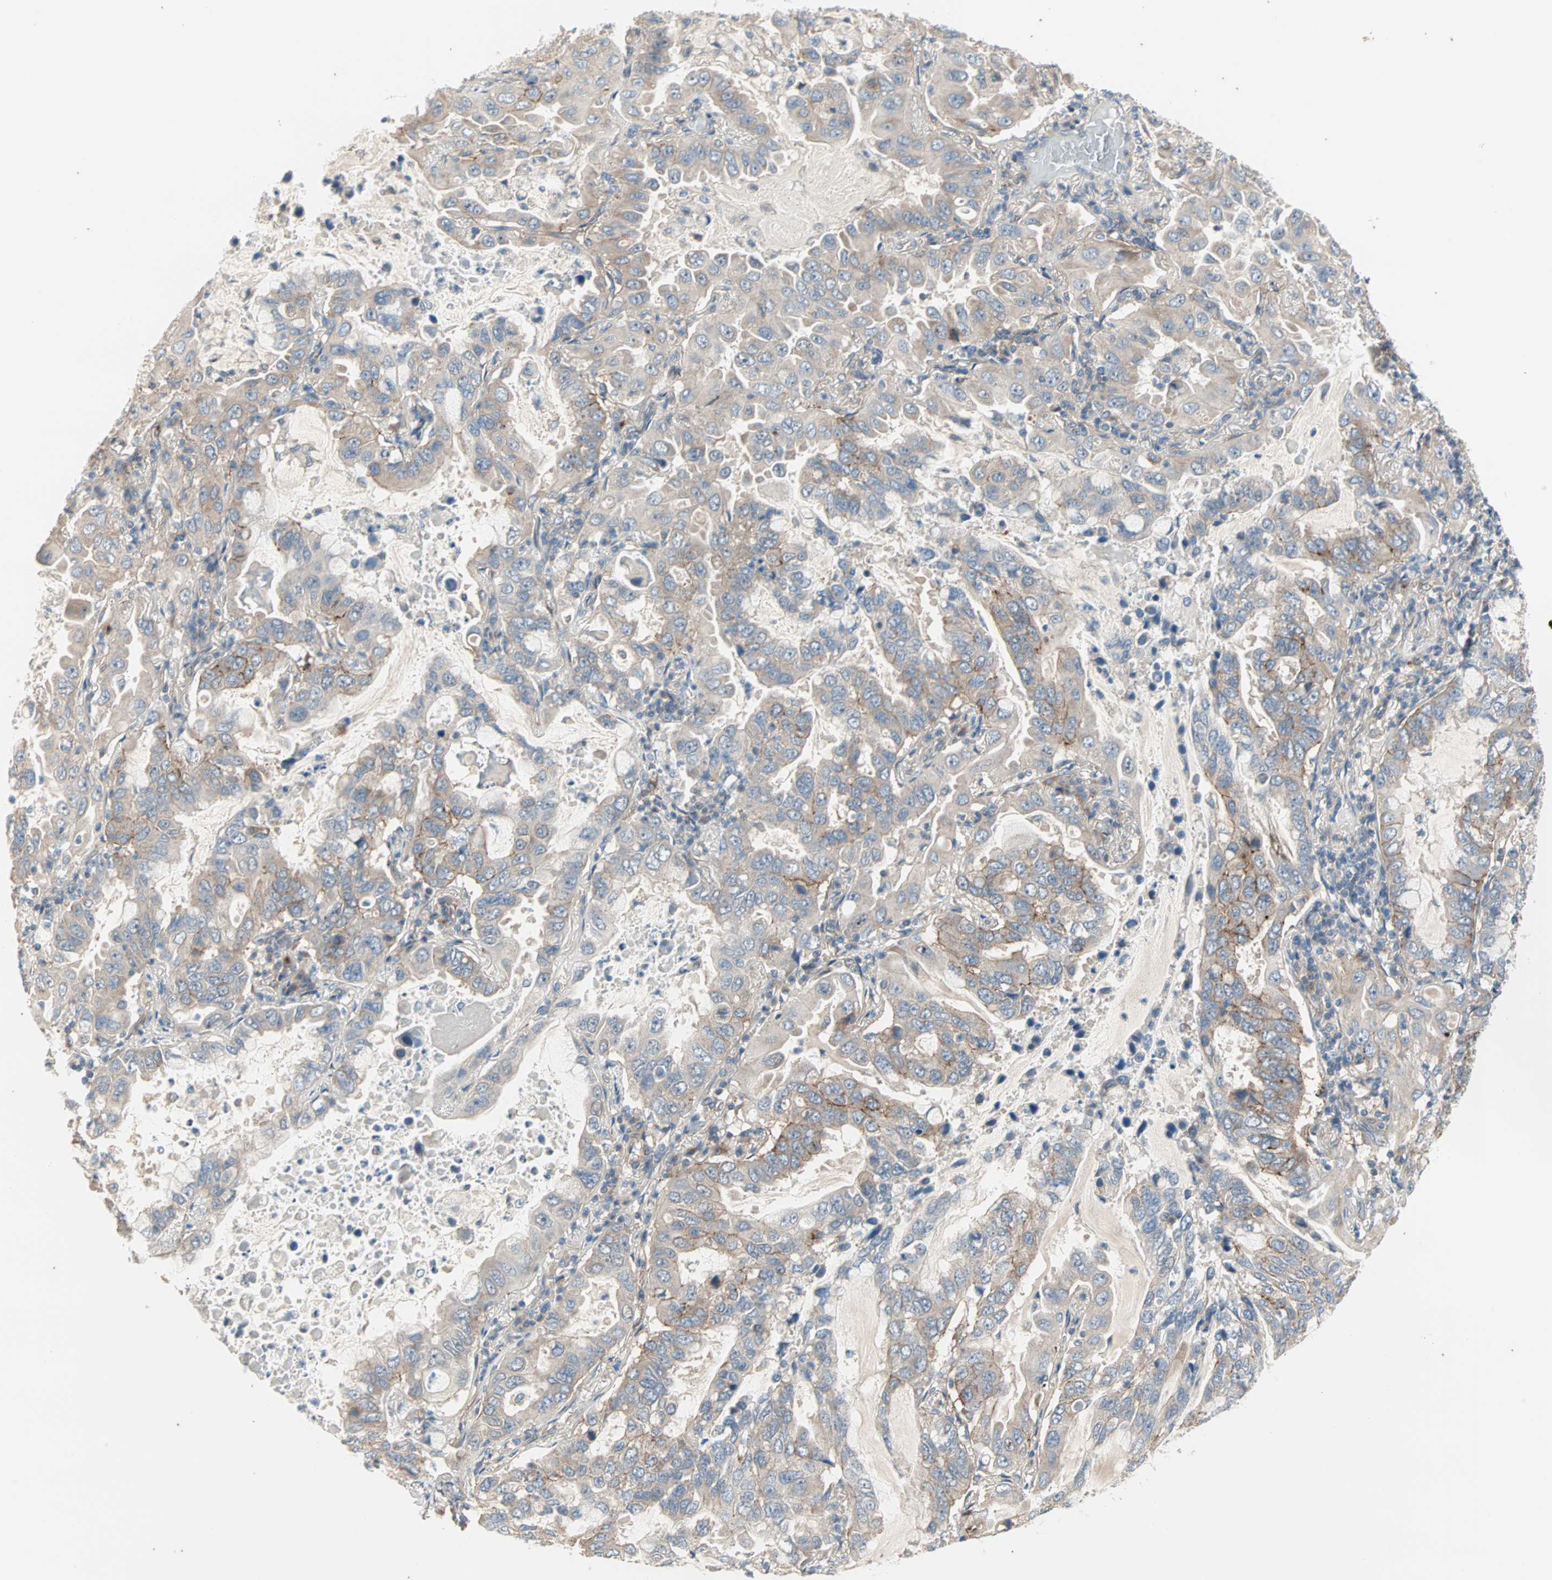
{"staining": {"intensity": "weak", "quantity": "25%-75%", "location": "cytoplasmic/membranous"}, "tissue": "lung cancer", "cell_type": "Tumor cells", "image_type": "cancer", "snomed": [{"axis": "morphology", "description": "Adenocarcinoma, NOS"}, {"axis": "topography", "description": "Lung"}], "caption": "Protein analysis of lung adenocarcinoma tissue exhibits weak cytoplasmic/membranous staining in about 25%-75% of tumor cells. Using DAB (brown) and hematoxylin (blue) stains, captured at high magnification using brightfield microscopy.", "gene": "PDE8A", "patient": {"sex": "male", "age": 64}}